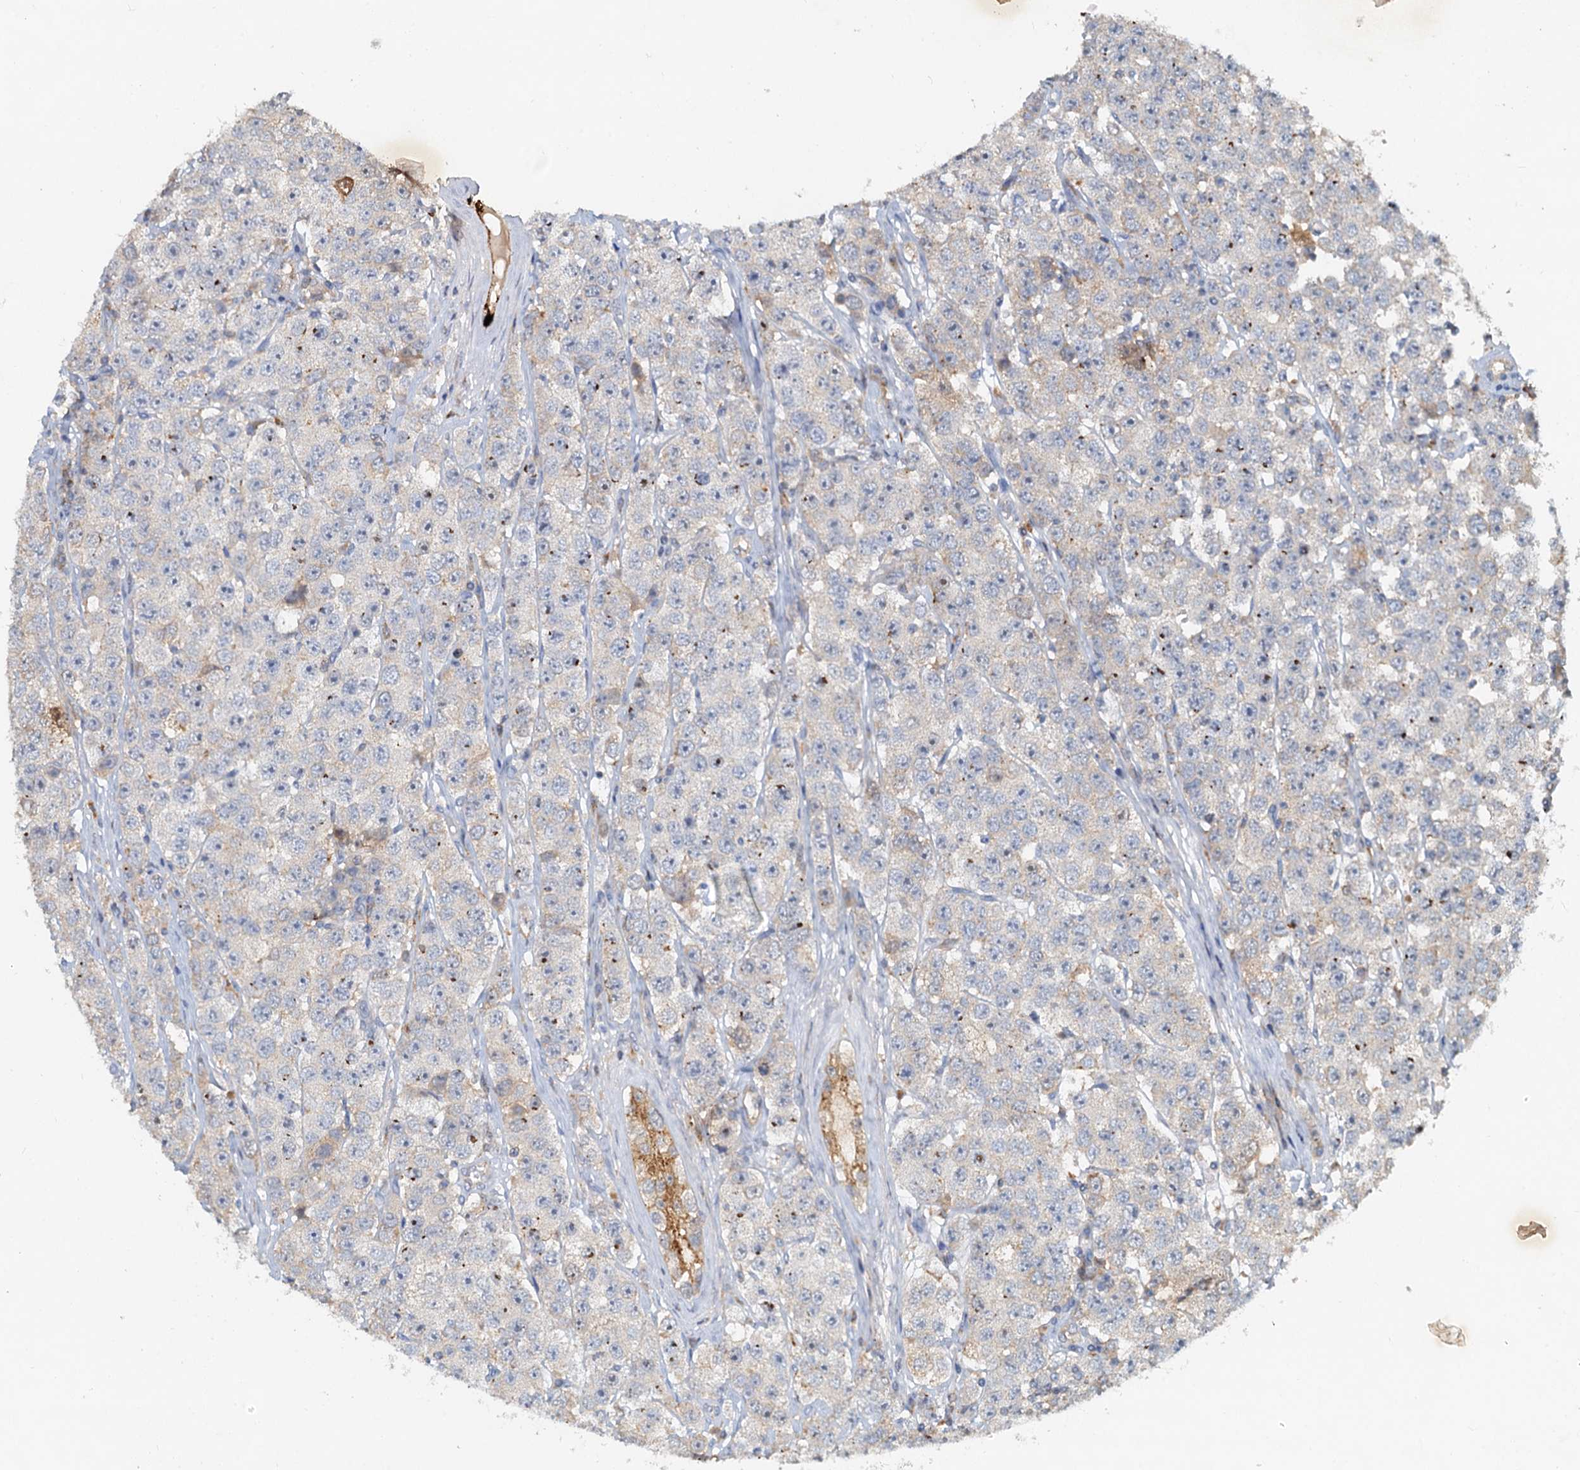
{"staining": {"intensity": "negative", "quantity": "none", "location": "none"}, "tissue": "testis cancer", "cell_type": "Tumor cells", "image_type": "cancer", "snomed": [{"axis": "morphology", "description": "Seminoma, NOS"}, {"axis": "topography", "description": "Testis"}], "caption": "Human testis seminoma stained for a protein using immunohistochemistry exhibits no staining in tumor cells.", "gene": "TOLLIP", "patient": {"sex": "male", "age": 28}}